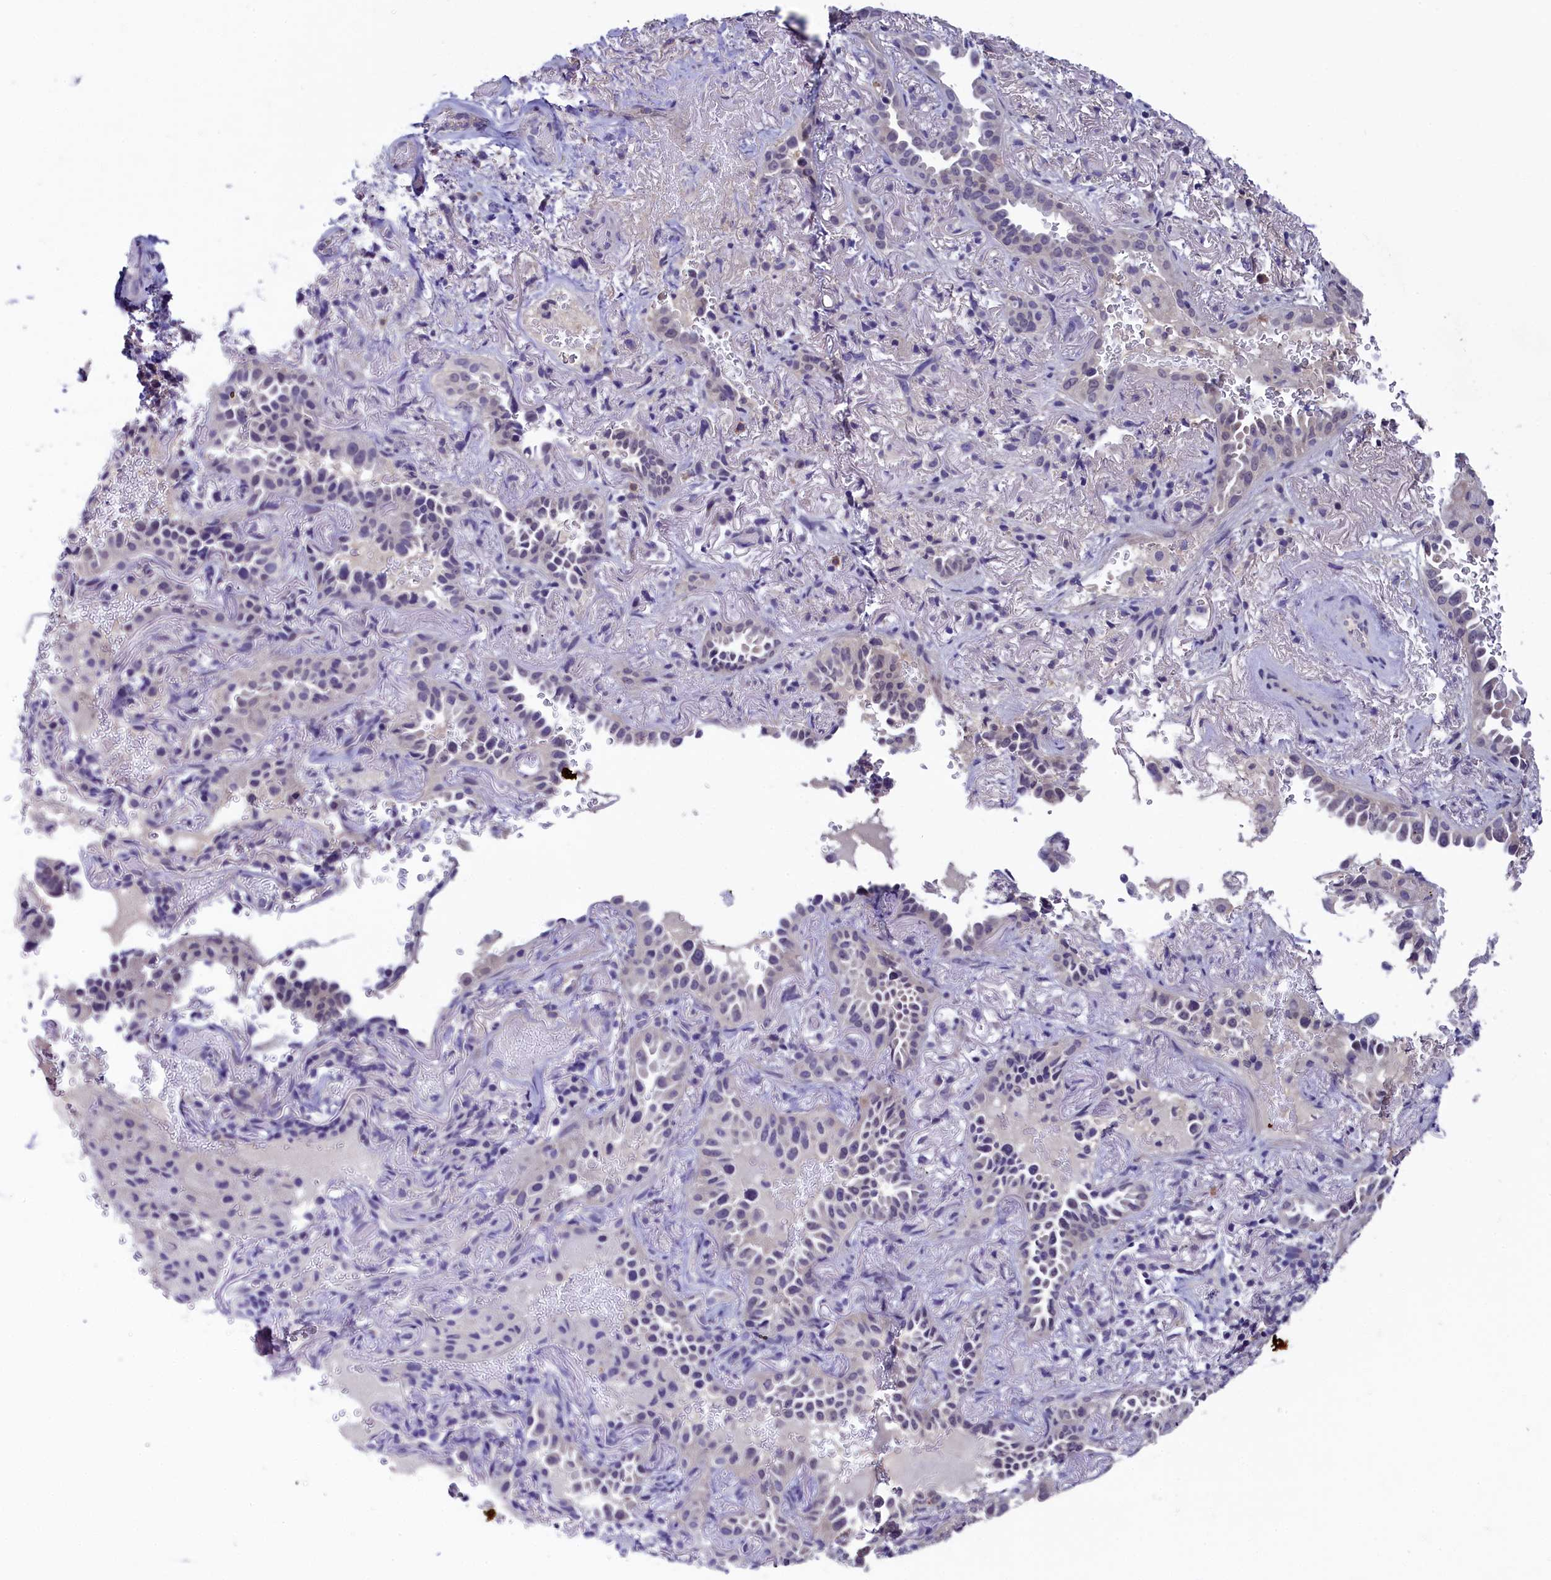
{"staining": {"intensity": "negative", "quantity": "none", "location": "none"}, "tissue": "lung cancer", "cell_type": "Tumor cells", "image_type": "cancer", "snomed": [{"axis": "morphology", "description": "Adenocarcinoma, NOS"}, {"axis": "topography", "description": "Lung"}], "caption": "The image reveals no significant staining in tumor cells of adenocarcinoma (lung). (Stains: DAB (3,3'-diaminobenzidine) IHC with hematoxylin counter stain, Microscopy: brightfield microscopy at high magnification).", "gene": "SLC39A6", "patient": {"sex": "female", "age": 69}}